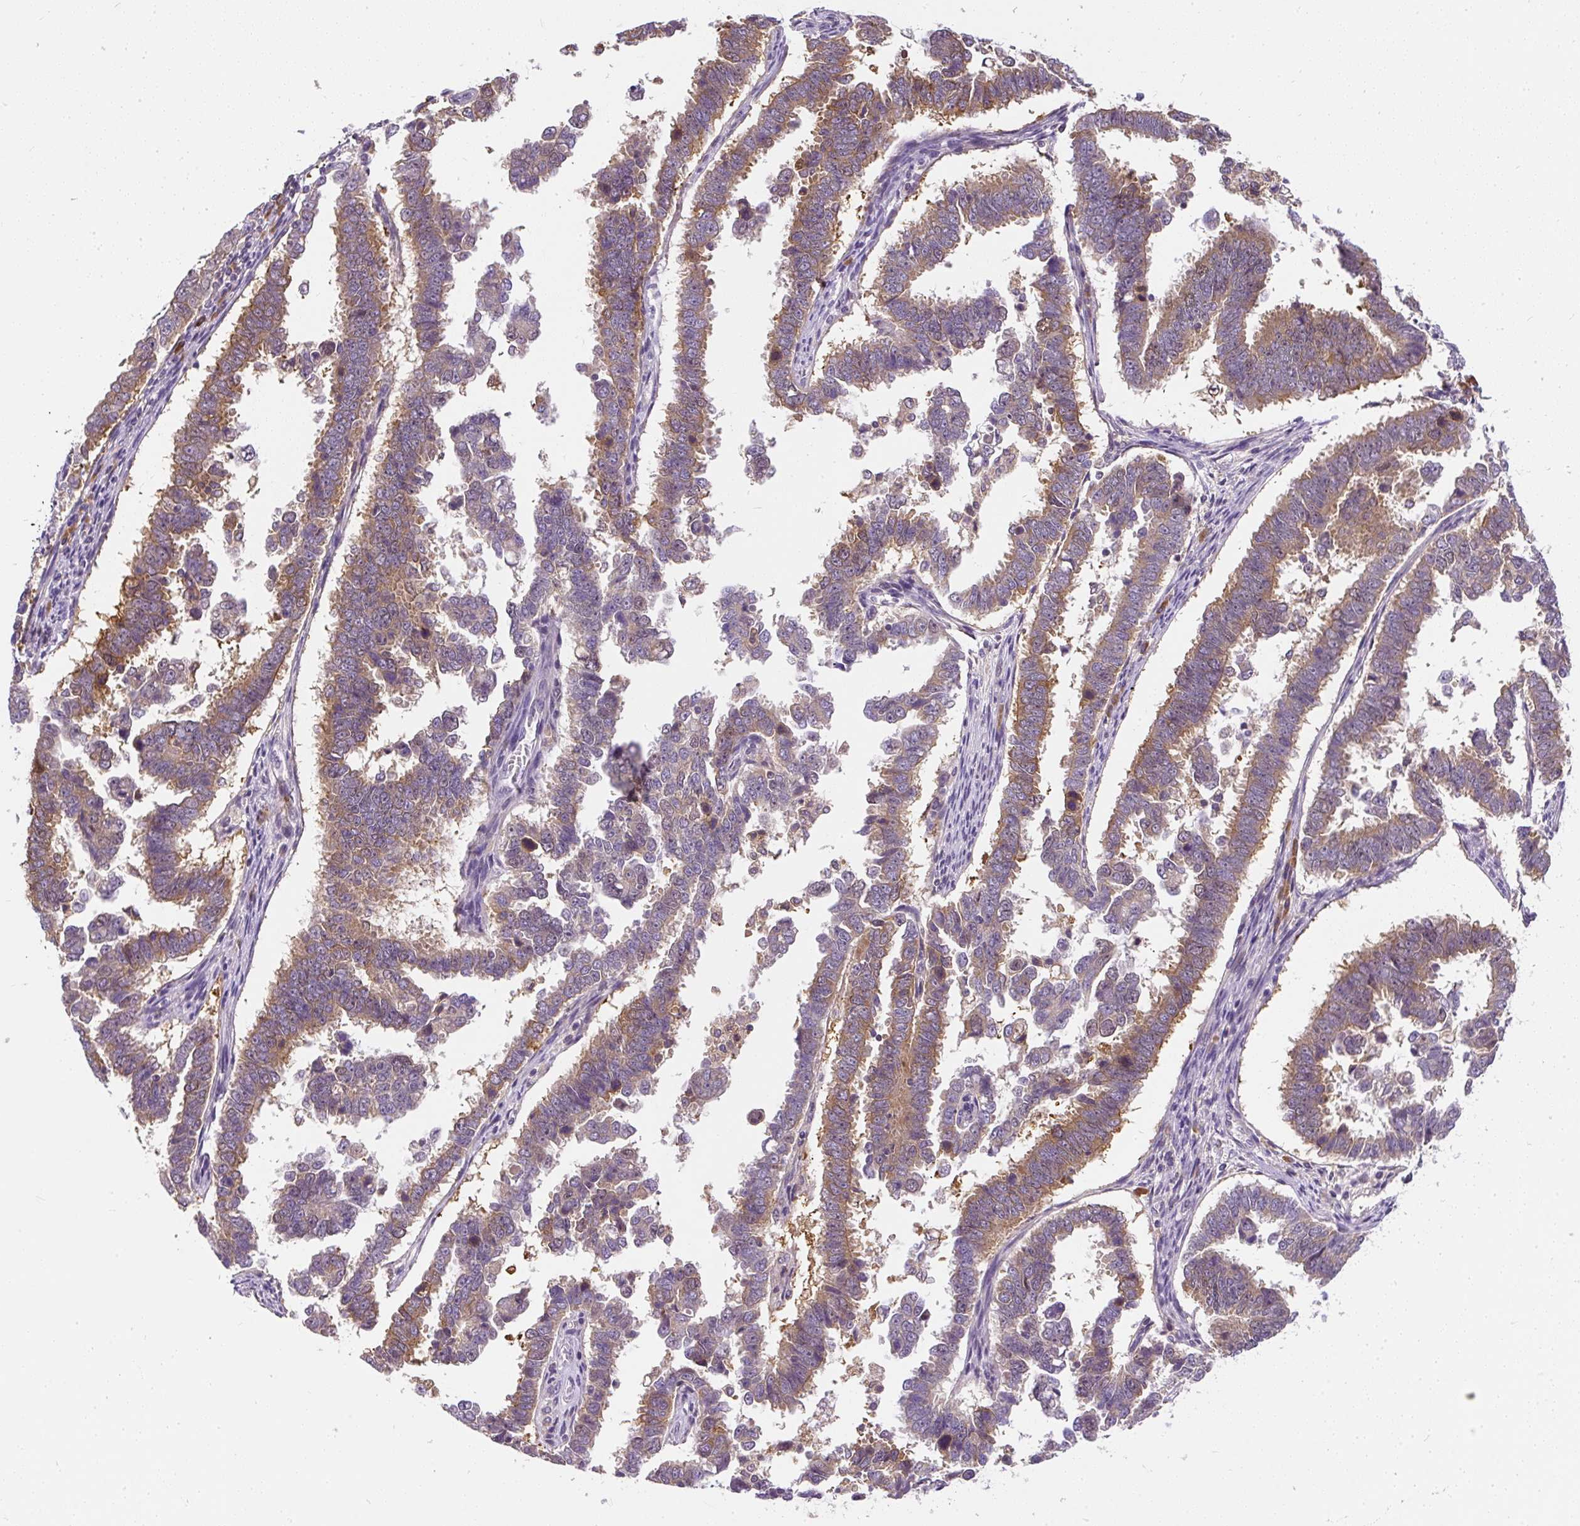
{"staining": {"intensity": "moderate", "quantity": "25%-75%", "location": "cytoplasmic/membranous,nuclear"}, "tissue": "endometrial cancer", "cell_type": "Tumor cells", "image_type": "cancer", "snomed": [{"axis": "morphology", "description": "Adenocarcinoma, NOS"}, {"axis": "topography", "description": "Endometrium"}], "caption": "A medium amount of moderate cytoplasmic/membranous and nuclear staining is seen in approximately 25%-75% of tumor cells in endometrial cancer tissue.", "gene": "CYP20A1", "patient": {"sex": "female", "age": 75}}